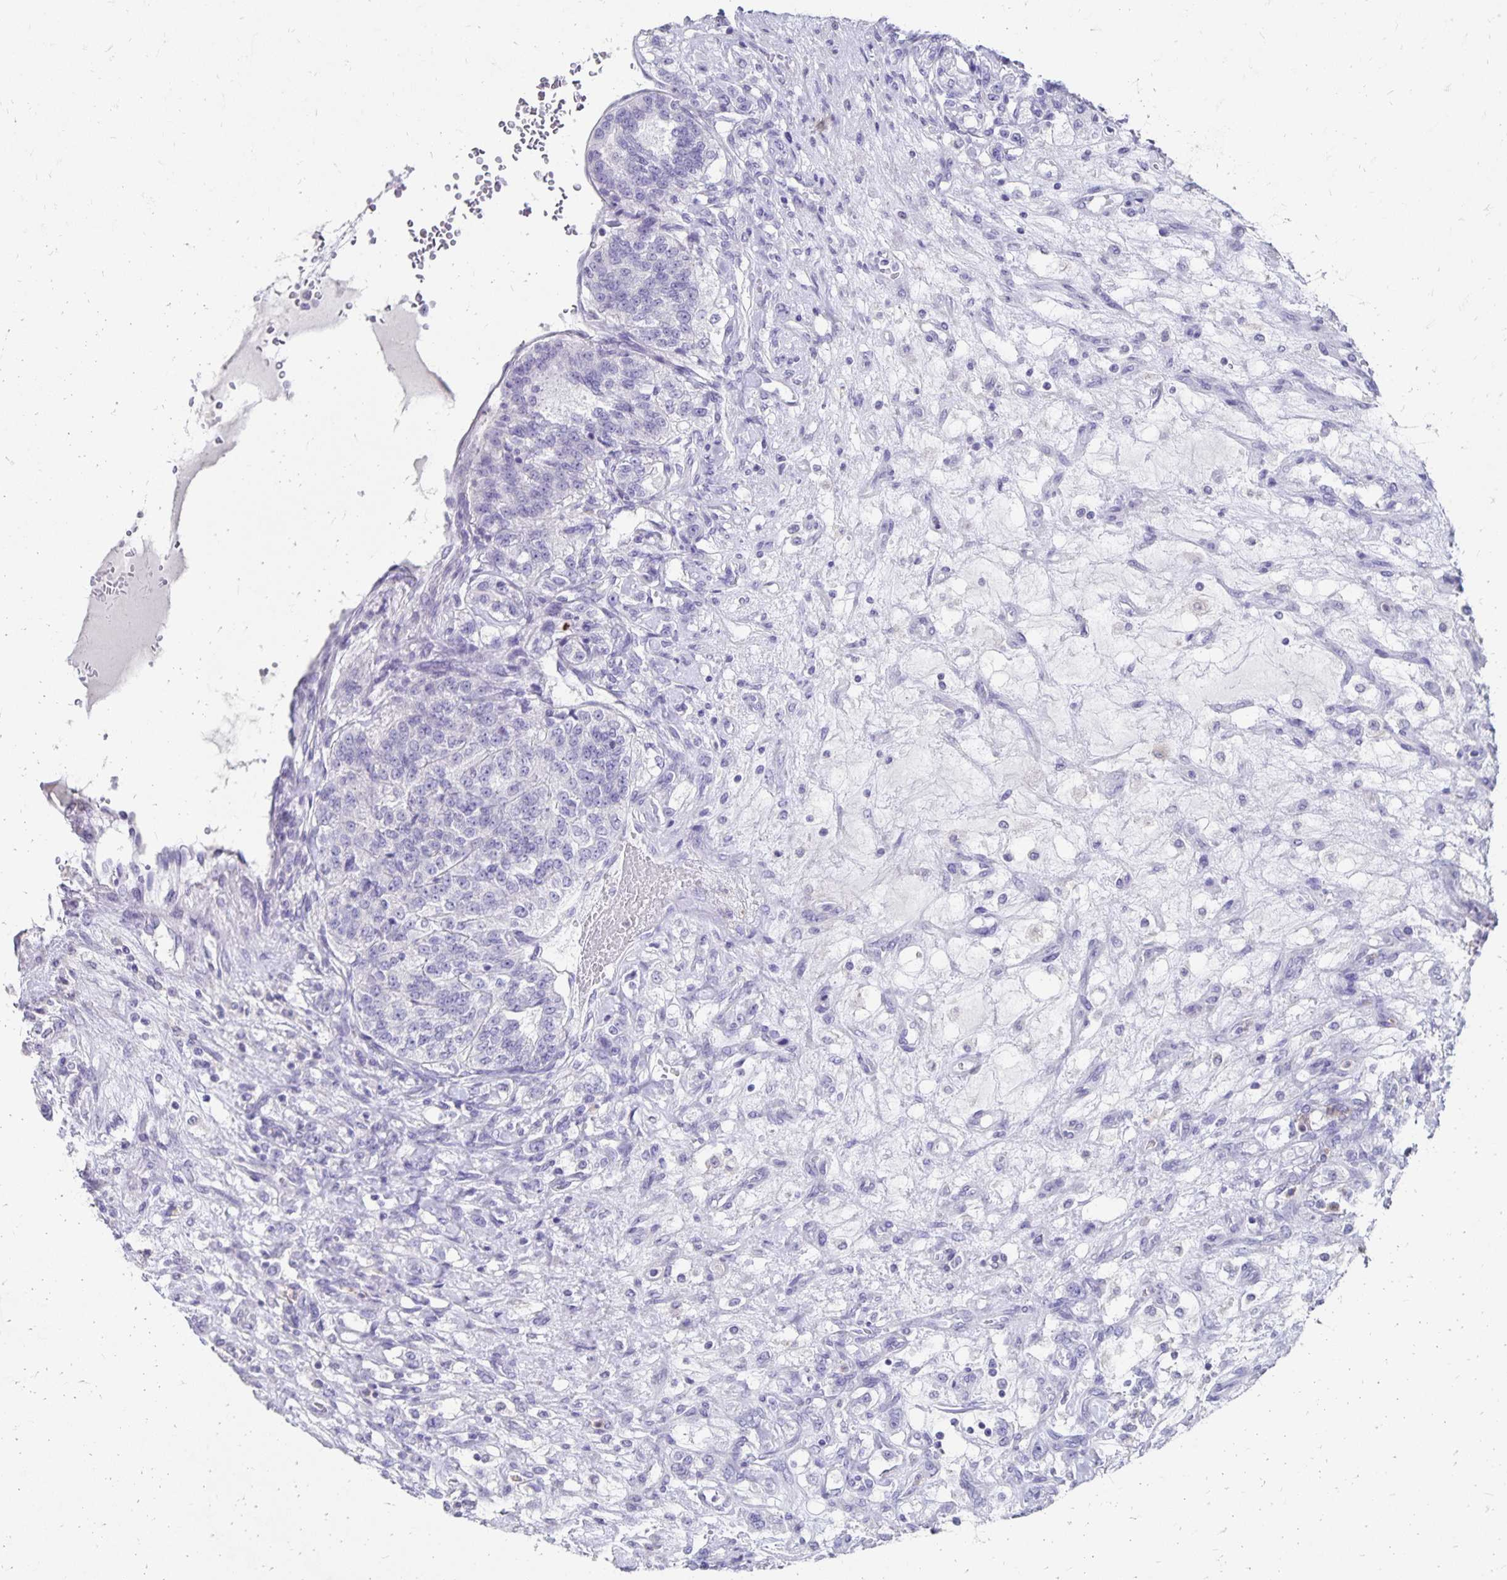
{"staining": {"intensity": "negative", "quantity": "none", "location": "none"}, "tissue": "renal cancer", "cell_type": "Tumor cells", "image_type": "cancer", "snomed": [{"axis": "morphology", "description": "Adenocarcinoma, NOS"}, {"axis": "topography", "description": "Kidney"}], "caption": "Tumor cells are negative for protein expression in human renal adenocarcinoma.", "gene": "DYNLT4", "patient": {"sex": "female", "age": 63}}